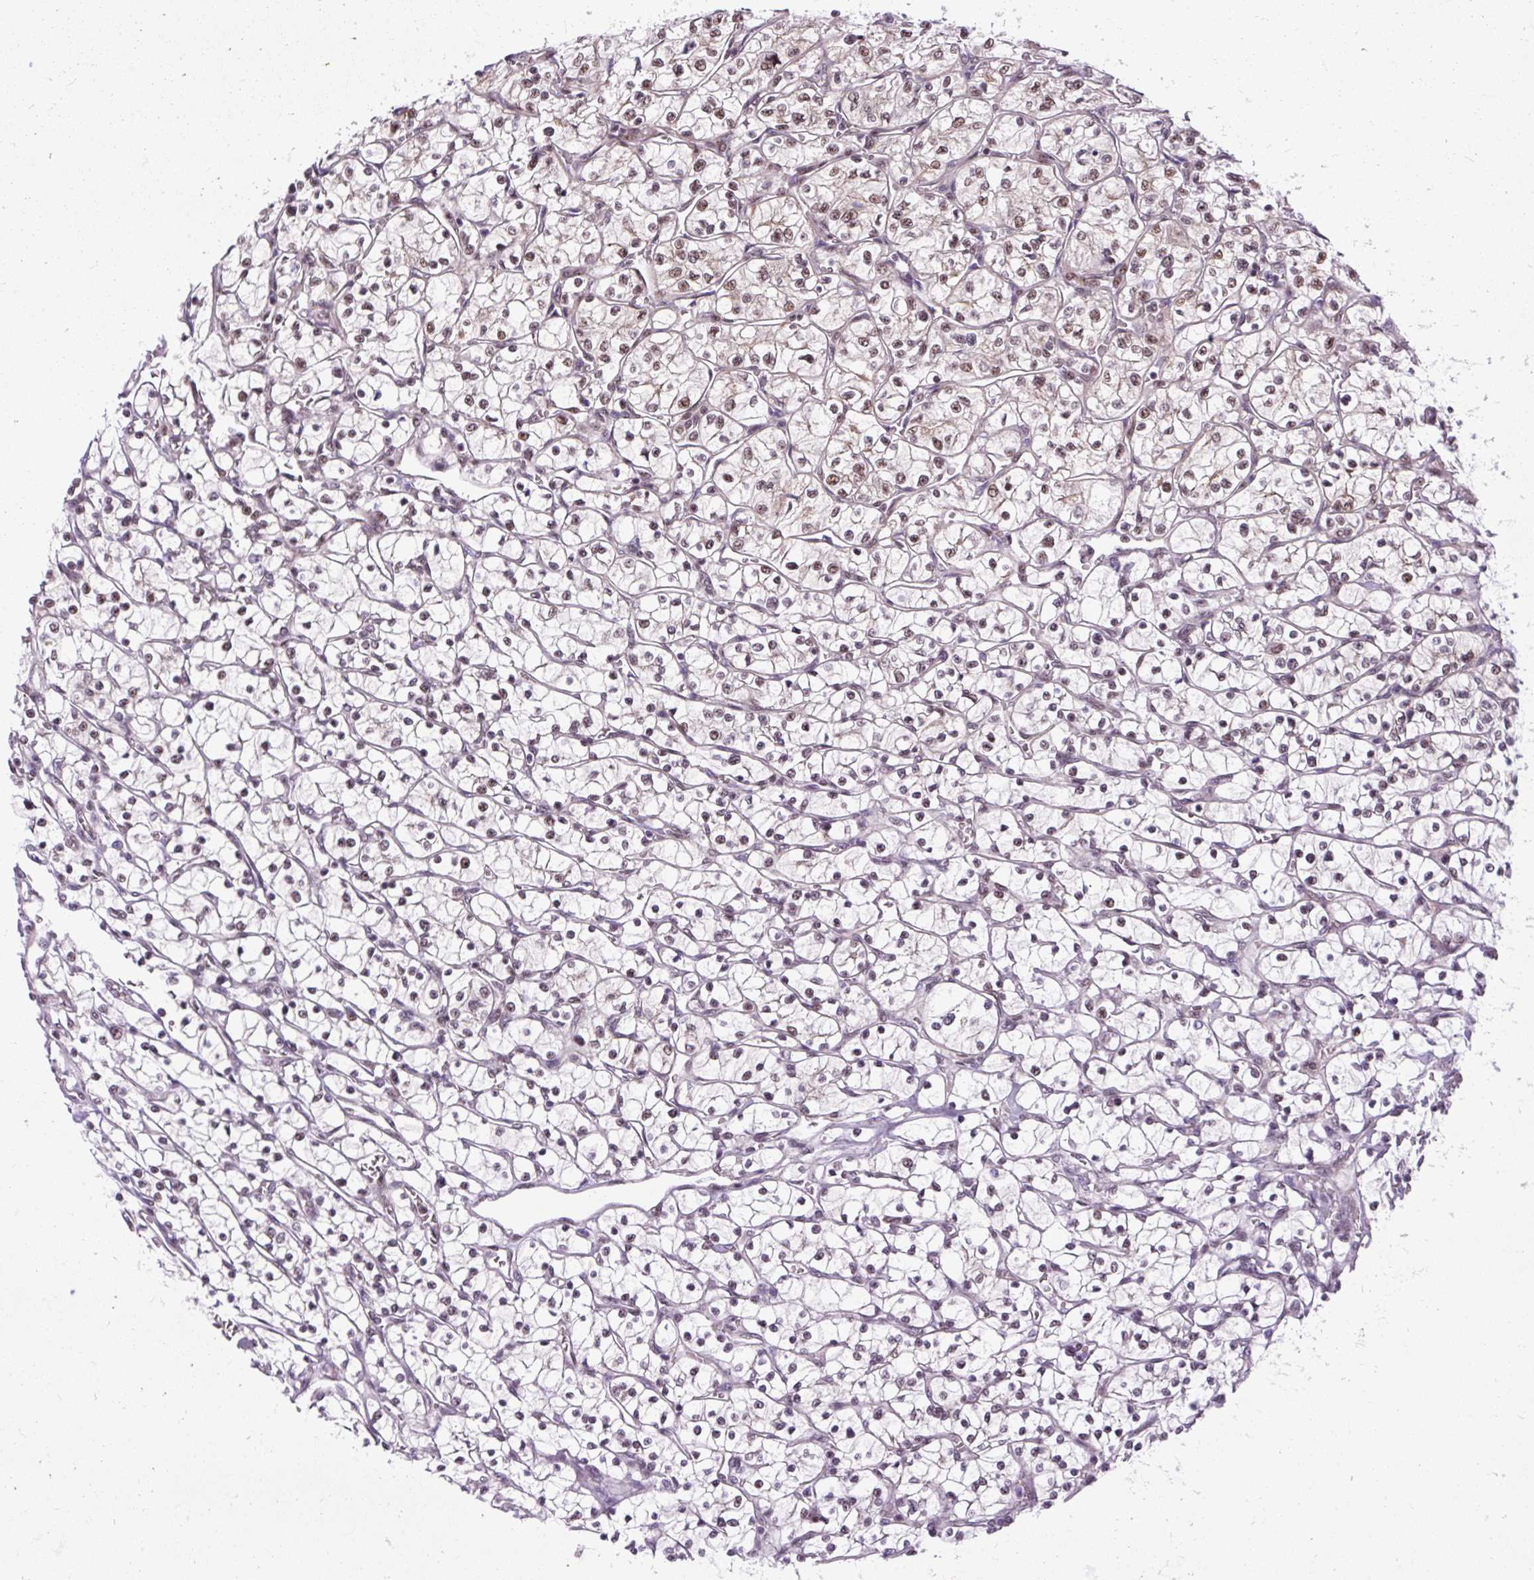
{"staining": {"intensity": "weak", "quantity": "<25%", "location": "nuclear"}, "tissue": "renal cancer", "cell_type": "Tumor cells", "image_type": "cancer", "snomed": [{"axis": "morphology", "description": "Adenocarcinoma, NOS"}, {"axis": "topography", "description": "Kidney"}], "caption": "This histopathology image is of renal adenocarcinoma stained with IHC to label a protein in brown with the nuclei are counter-stained blue. There is no positivity in tumor cells. (DAB IHC with hematoxylin counter stain).", "gene": "SMC5", "patient": {"sex": "female", "age": 64}}